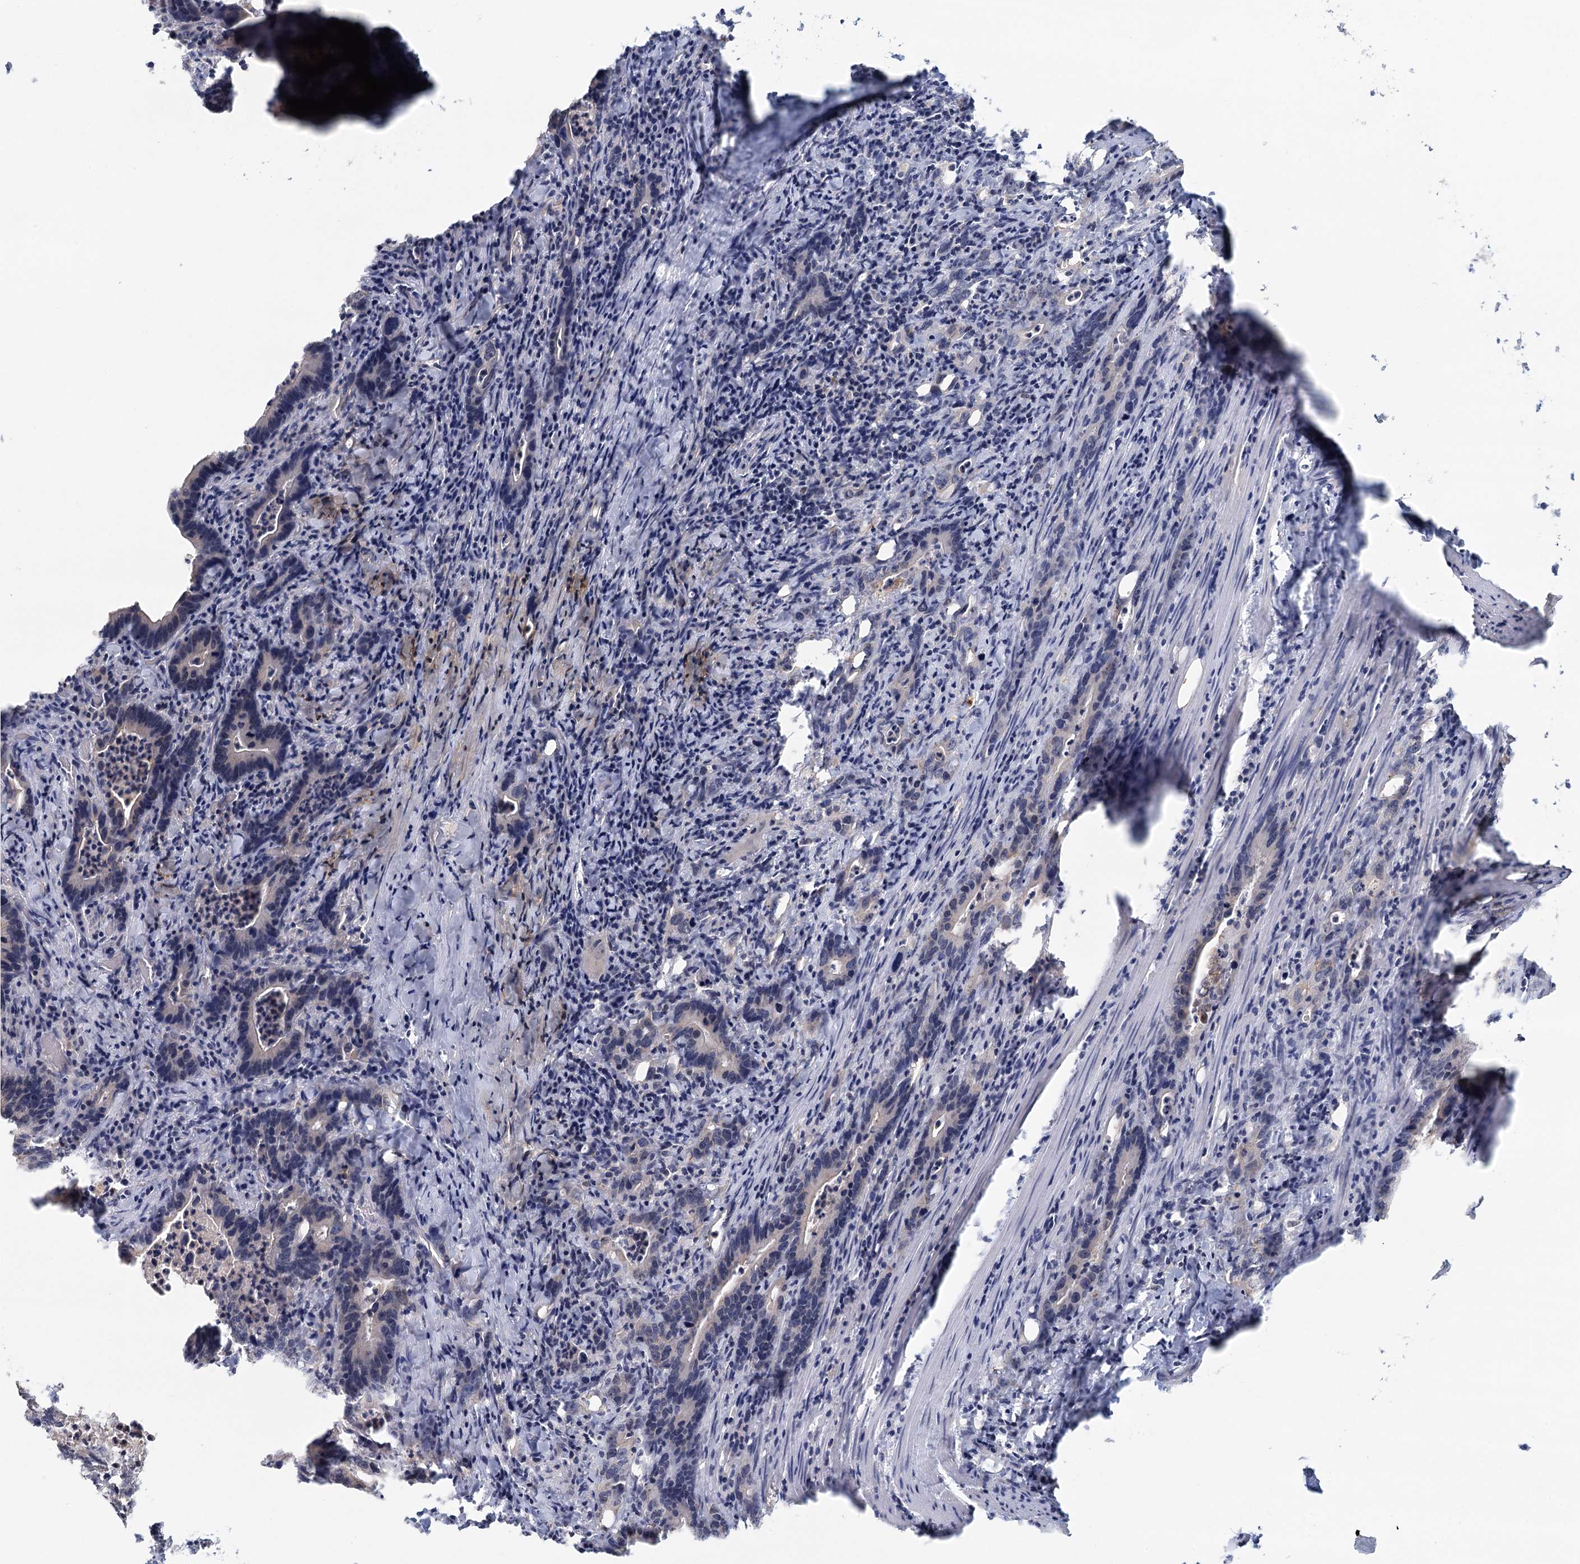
{"staining": {"intensity": "weak", "quantity": "<25%", "location": "cytoplasmic/membranous,nuclear"}, "tissue": "colorectal cancer", "cell_type": "Tumor cells", "image_type": "cancer", "snomed": [{"axis": "morphology", "description": "Adenocarcinoma, NOS"}, {"axis": "topography", "description": "Colon"}], "caption": "An IHC photomicrograph of colorectal cancer is shown. There is no staining in tumor cells of colorectal cancer. Nuclei are stained in blue.", "gene": "GPATCH11", "patient": {"sex": "female", "age": 75}}